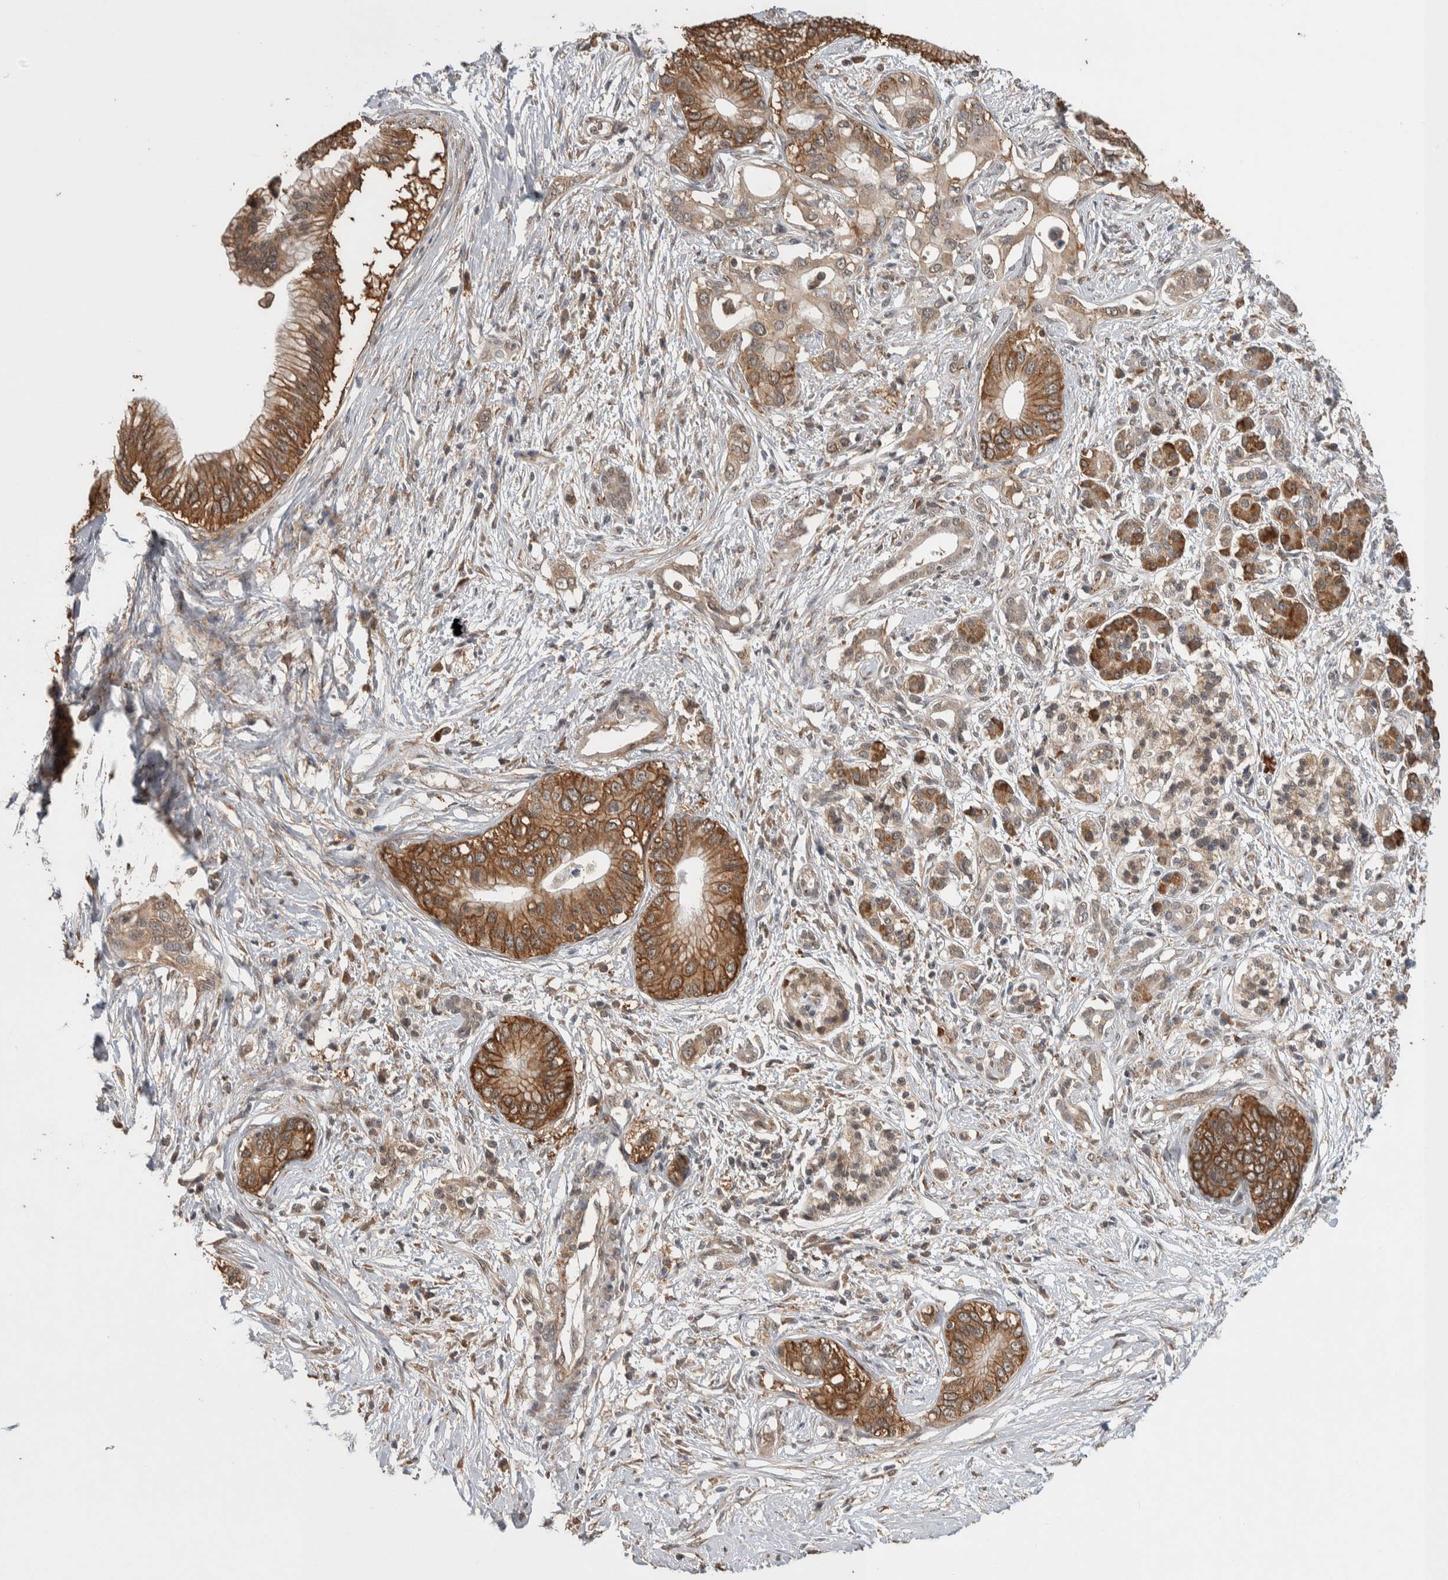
{"staining": {"intensity": "moderate", "quantity": ">75%", "location": "cytoplasmic/membranous"}, "tissue": "pancreatic cancer", "cell_type": "Tumor cells", "image_type": "cancer", "snomed": [{"axis": "morphology", "description": "Normal tissue, NOS"}, {"axis": "morphology", "description": "Adenocarcinoma, NOS"}, {"axis": "topography", "description": "Pancreas"}, {"axis": "topography", "description": "Peripheral nerve tissue"}], "caption": "Immunohistochemistry staining of pancreatic cancer, which exhibits medium levels of moderate cytoplasmic/membranous positivity in about >75% of tumor cells indicating moderate cytoplasmic/membranous protein staining. The staining was performed using DAB (3,3'-diaminobenzidine) (brown) for protein detection and nuclei were counterstained in hematoxylin (blue).", "gene": "DVL2", "patient": {"sex": "male", "age": 59}}